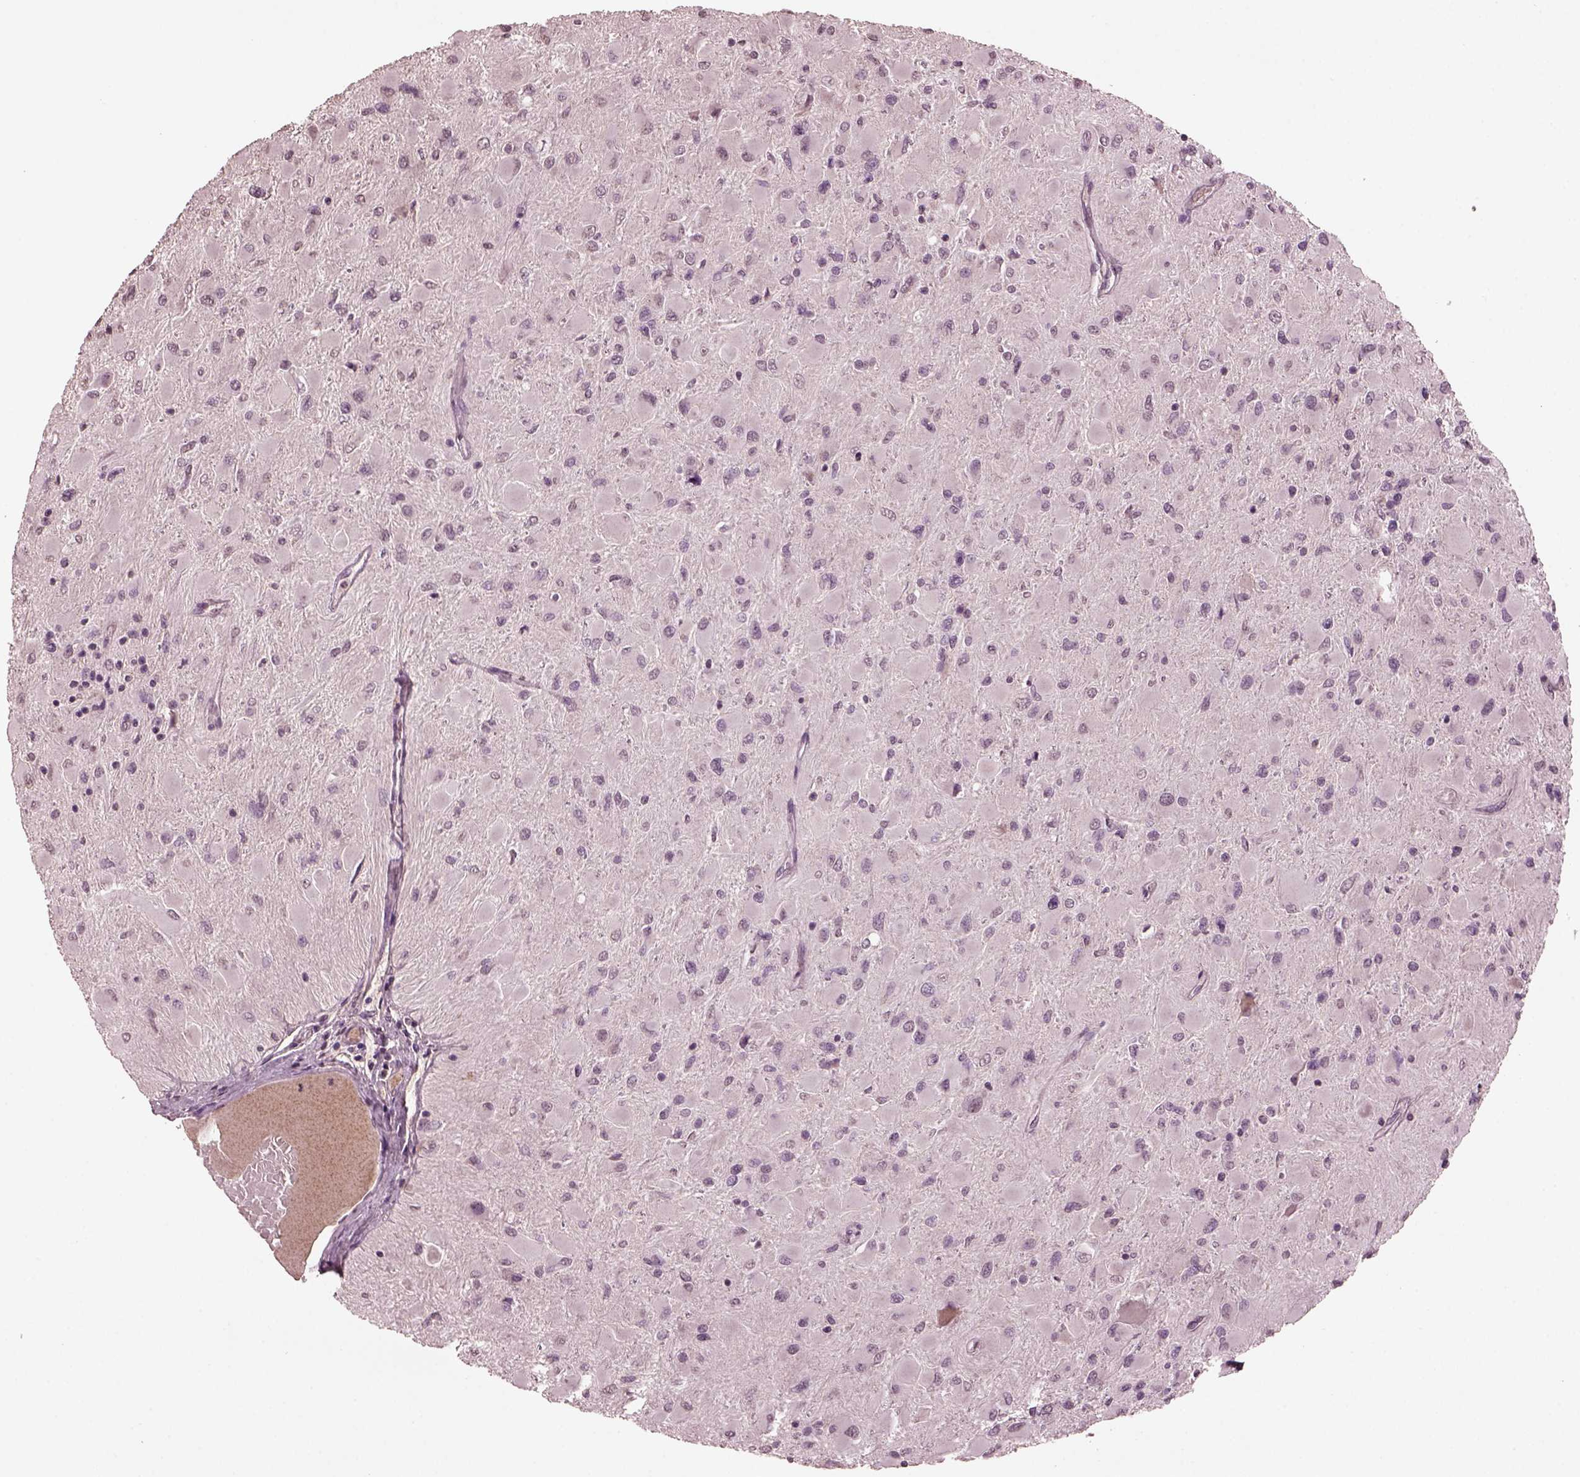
{"staining": {"intensity": "negative", "quantity": "none", "location": "none"}, "tissue": "glioma", "cell_type": "Tumor cells", "image_type": "cancer", "snomed": [{"axis": "morphology", "description": "Glioma, malignant, High grade"}, {"axis": "topography", "description": "Cerebral cortex"}], "caption": "Immunohistochemistry (IHC) micrograph of human glioma stained for a protein (brown), which shows no positivity in tumor cells.", "gene": "IL18RAP", "patient": {"sex": "female", "age": 36}}